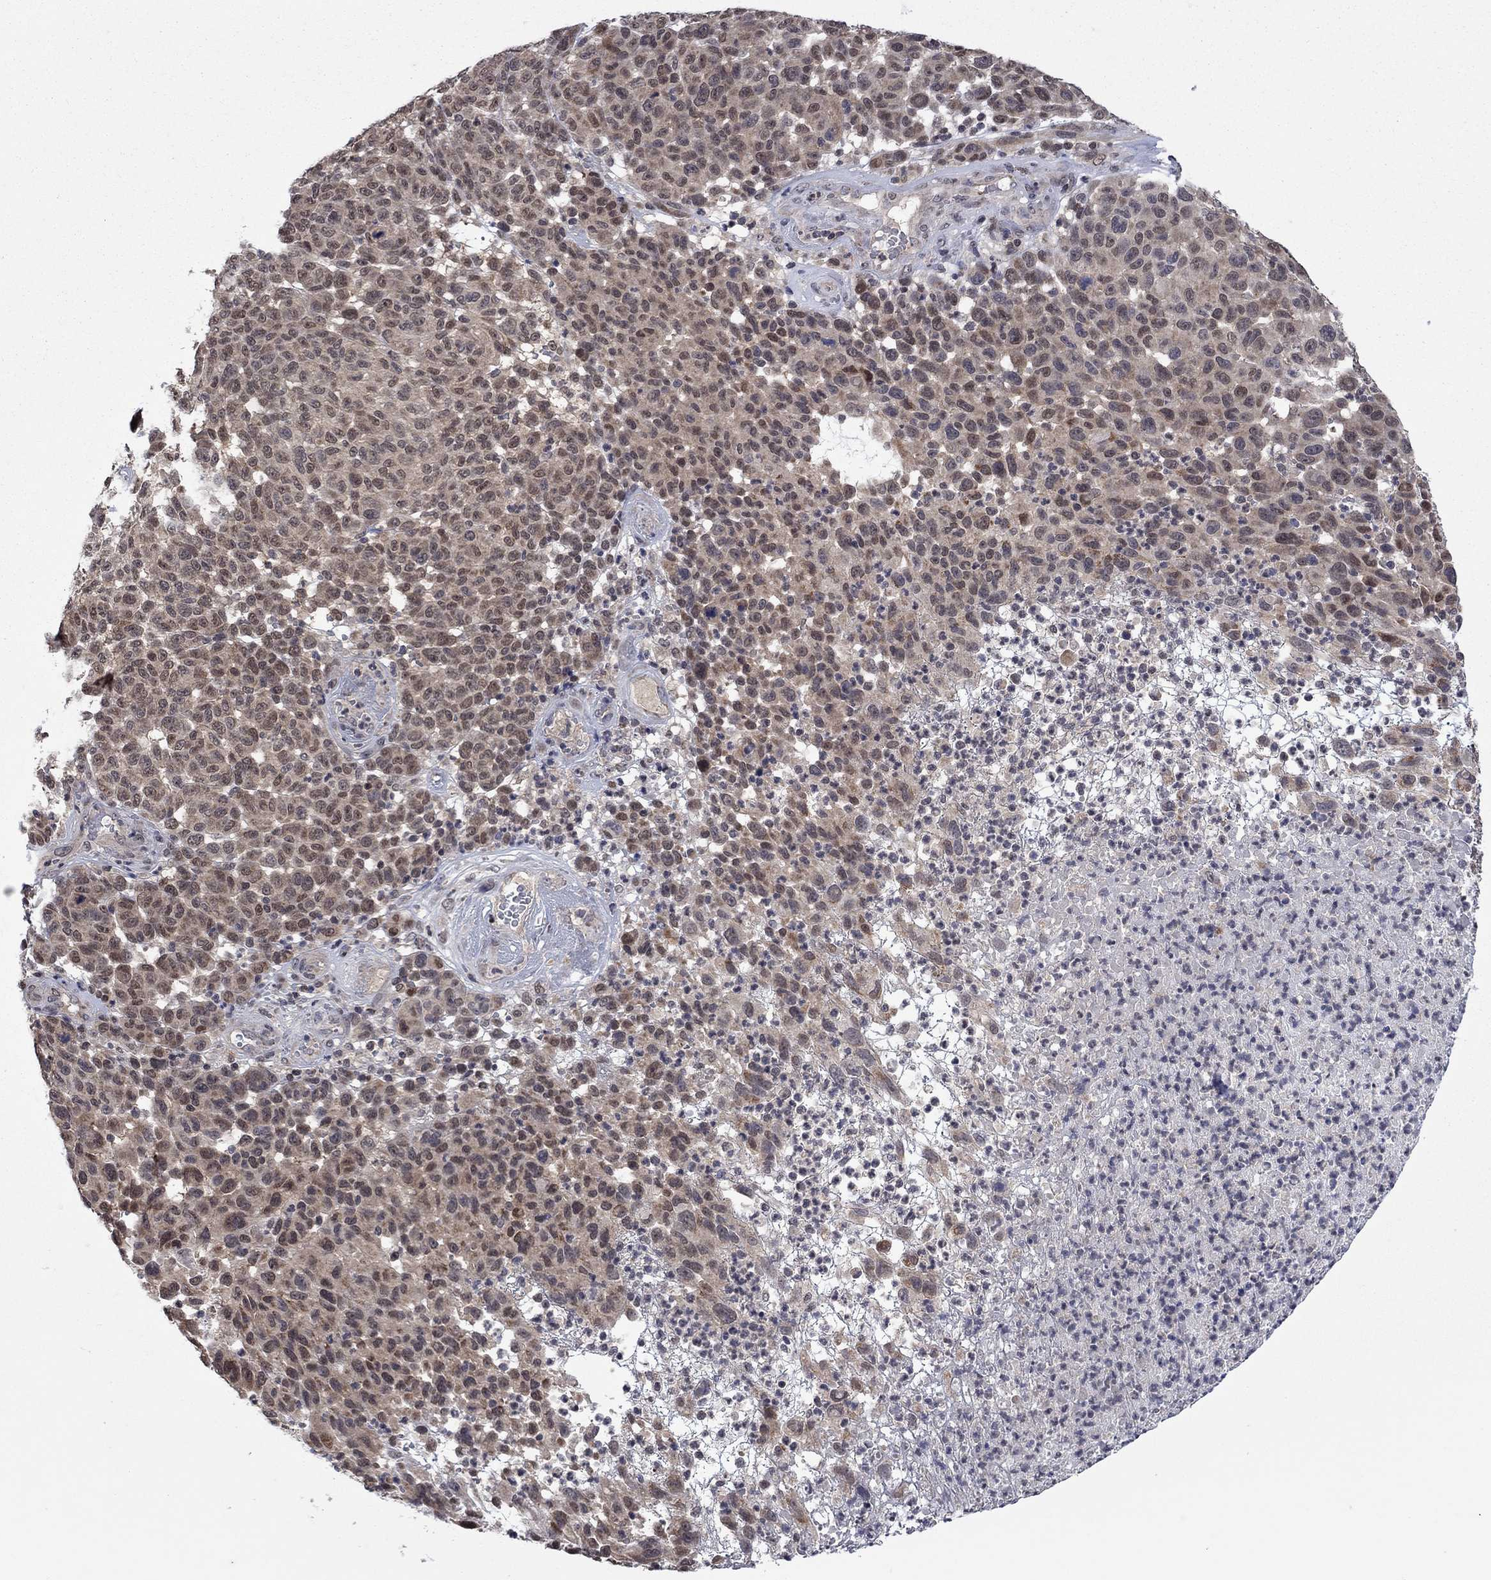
{"staining": {"intensity": "moderate", "quantity": "25%-75%", "location": "cytoplasmic/membranous,nuclear"}, "tissue": "melanoma", "cell_type": "Tumor cells", "image_type": "cancer", "snomed": [{"axis": "morphology", "description": "Malignant melanoma, NOS"}, {"axis": "topography", "description": "Skin"}], "caption": "Tumor cells exhibit moderate cytoplasmic/membranous and nuclear staining in approximately 25%-75% of cells in malignant melanoma.", "gene": "IAH1", "patient": {"sex": "male", "age": 59}}